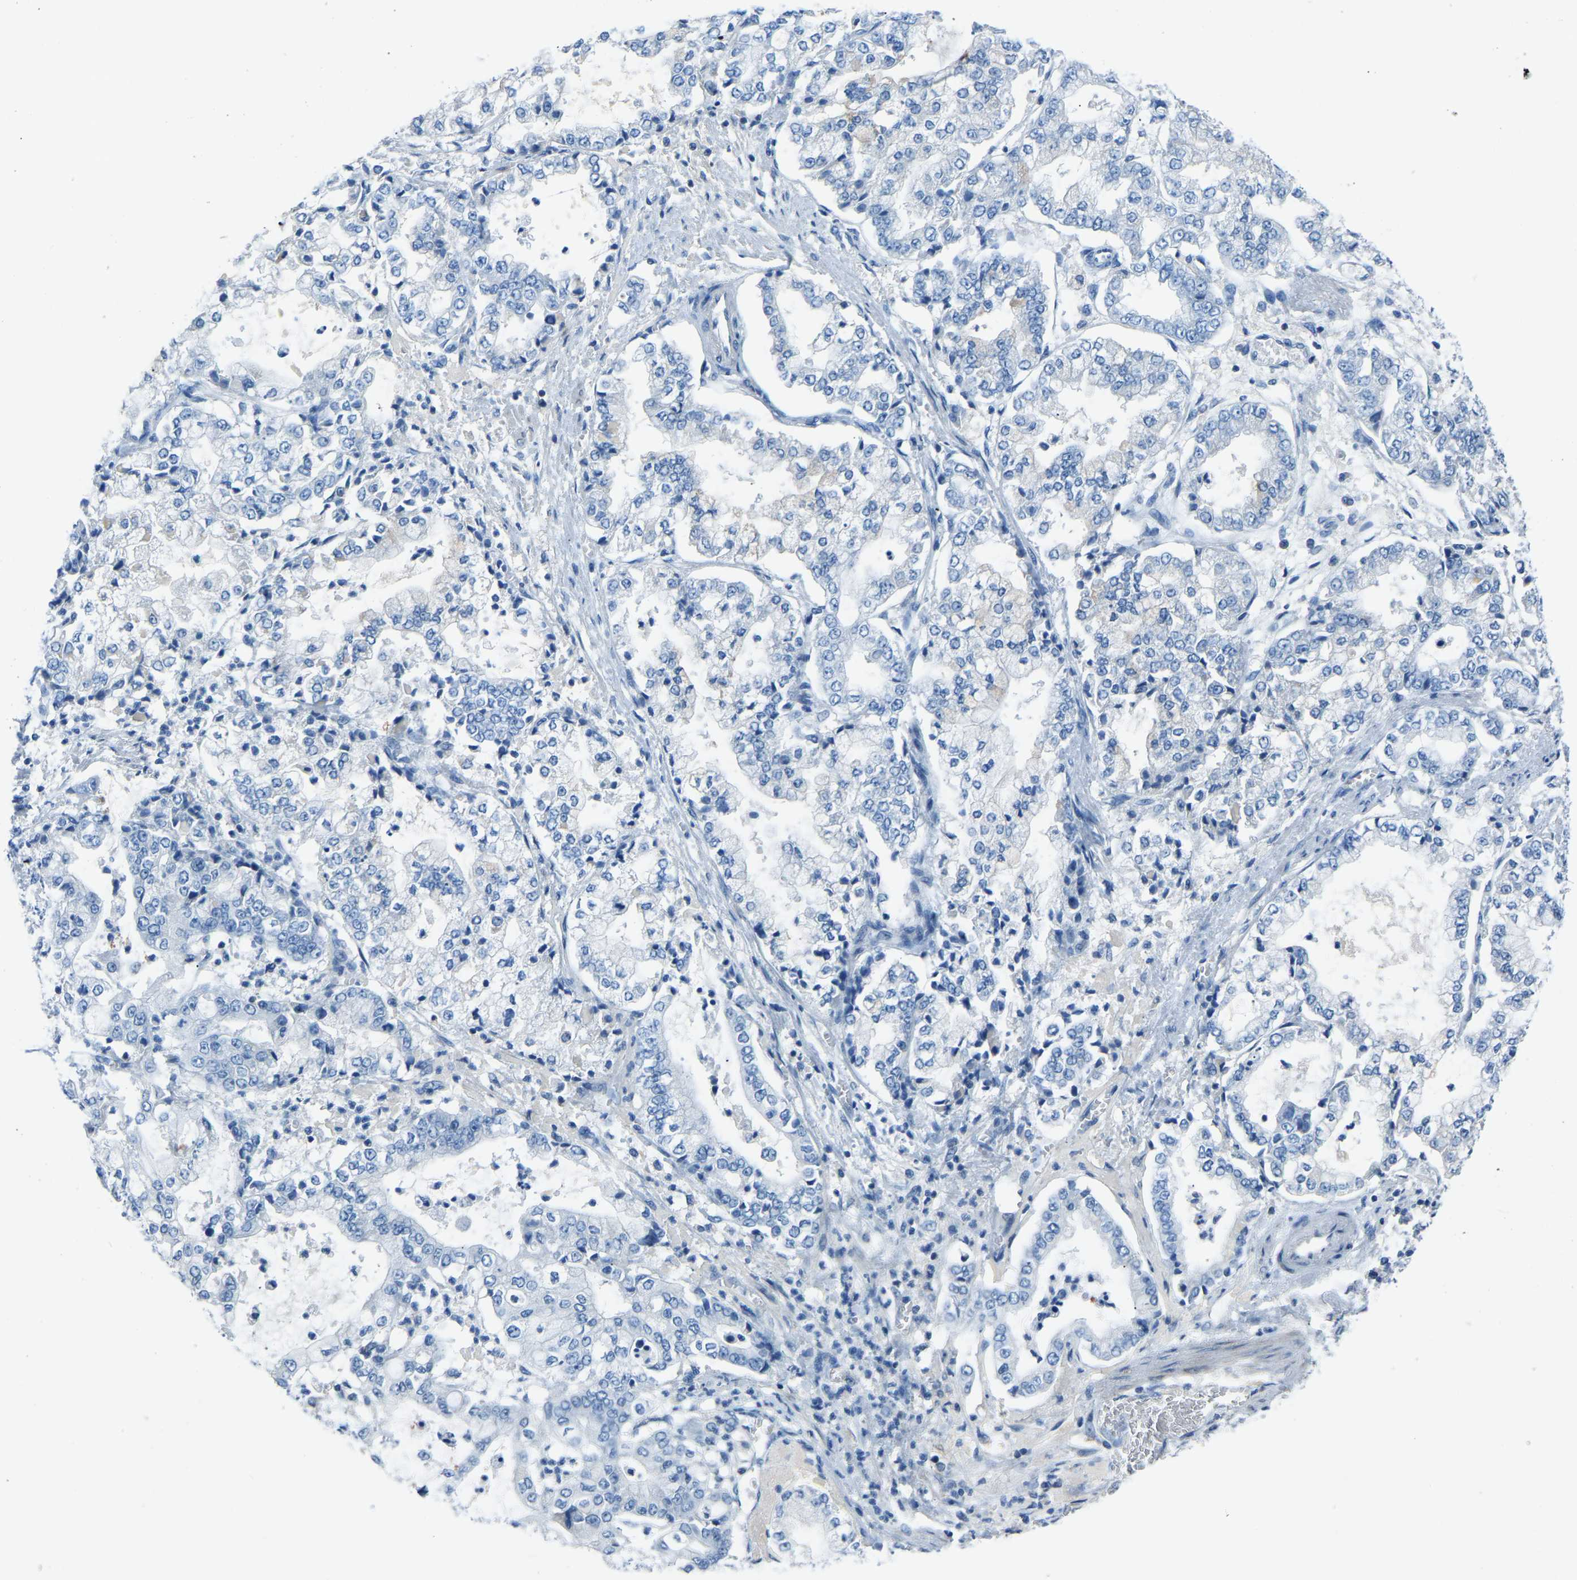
{"staining": {"intensity": "negative", "quantity": "none", "location": "none"}, "tissue": "stomach cancer", "cell_type": "Tumor cells", "image_type": "cancer", "snomed": [{"axis": "morphology", "description": "Adenocarcinoma, NOS"}, {"axis": "topography", "description": "Stomach"}], "caption": "This micrograph is of stomach cancer (adenocarcinoma) stained with immunohistochemistry (IHC) to label a protein in brown with the nuclei are counter-stained blue. There is no expression in tumor cells.", "gene": "XIRP1", "patient": {"sex": "male", "age": 76}}